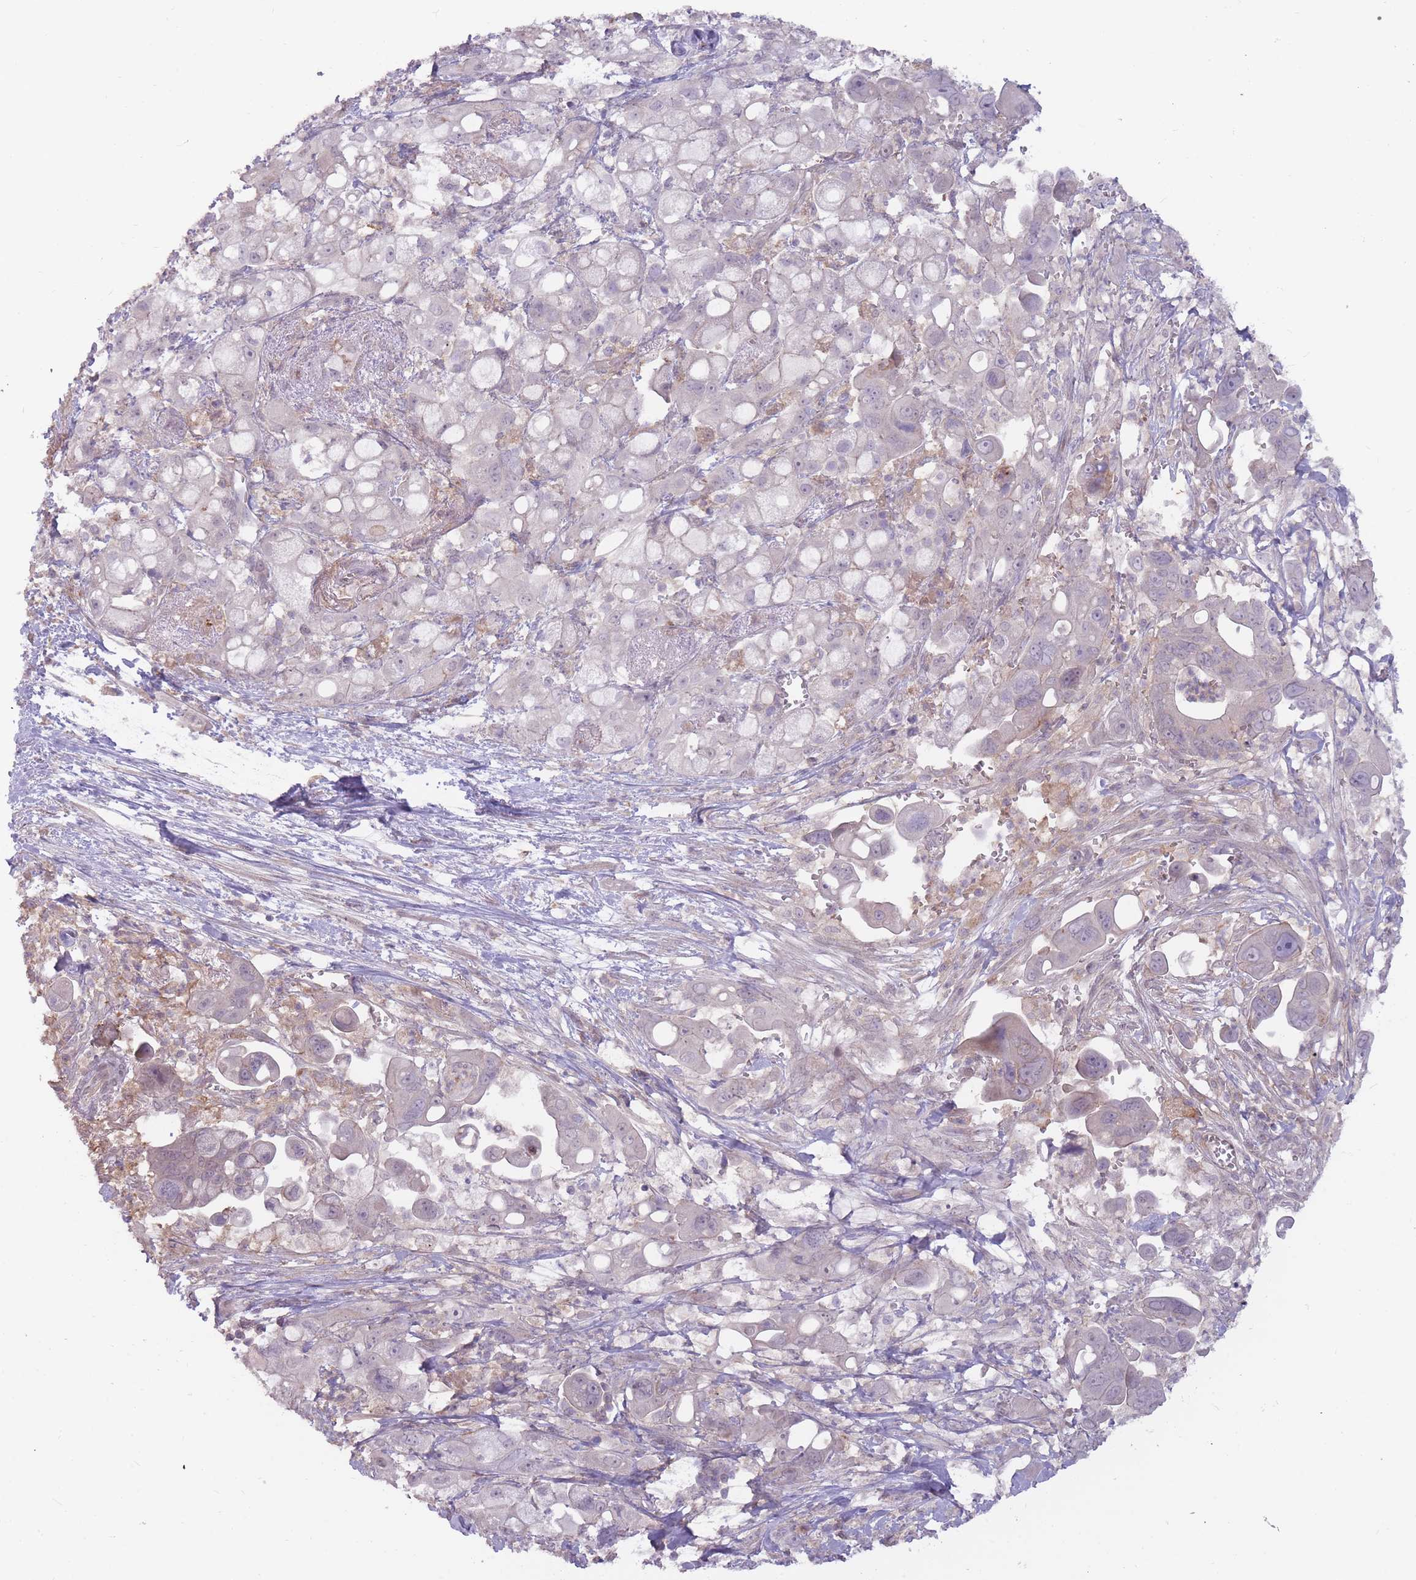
{"staining": {"intensity": "negative", "quantity": "none", "location": "none"}, "tissue": "pancreatic cancer", "cell_type": "Tumor cells", "image_type": "cancer", "snomed": [{"axis": "morphology", "description": "Adenocarcinoma, NOS"}, {"axis": "topography", "description": "Pancreas"}], "caption": "Tumor cells are negative for brown protein staining in pancreatic cancer.", "gene": "TET3", "patient": {"sex": "male", "age": 68}}